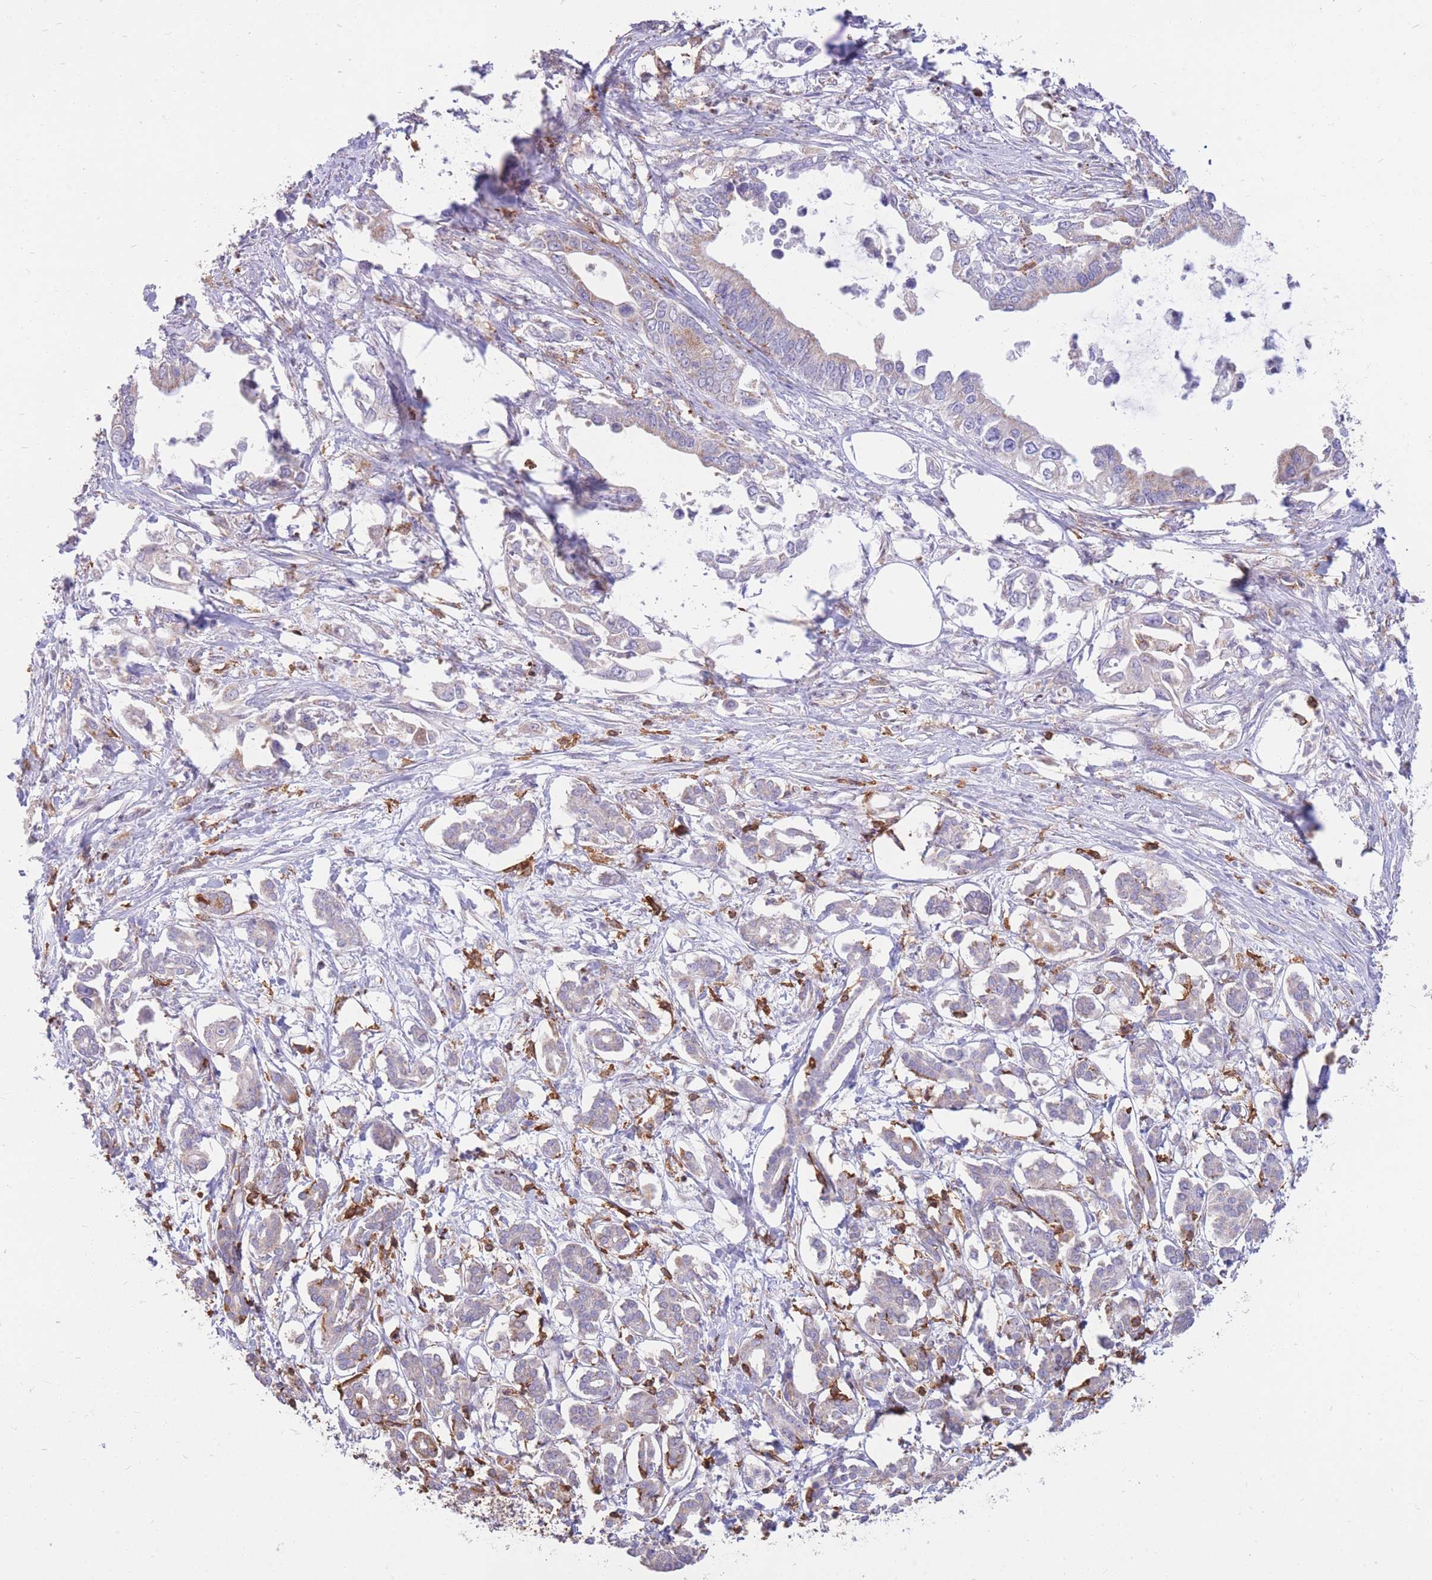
{"staining": {"intensity": "weak", "quantity": "<25%", "location": "cytoplasmic/membranous"}, "tissue": "pancreatic cancer", "cell_type": "Tumor cells", "image_type": "cancer", "snomed": [{"axis": "morphology", "description": "Adenocarcinoma, NOS"}, {"axis": "topography", "description": "Pancreas"}], "caption": "An immunohistochemistry (IHC) image of adenocarcinoma (pancreatic) is shown. There is no staining in tumor cells of adenocarcinoma (pancreatic).", "gene": "MRPL54", "patient": {"sex": "male", "age": 61}}